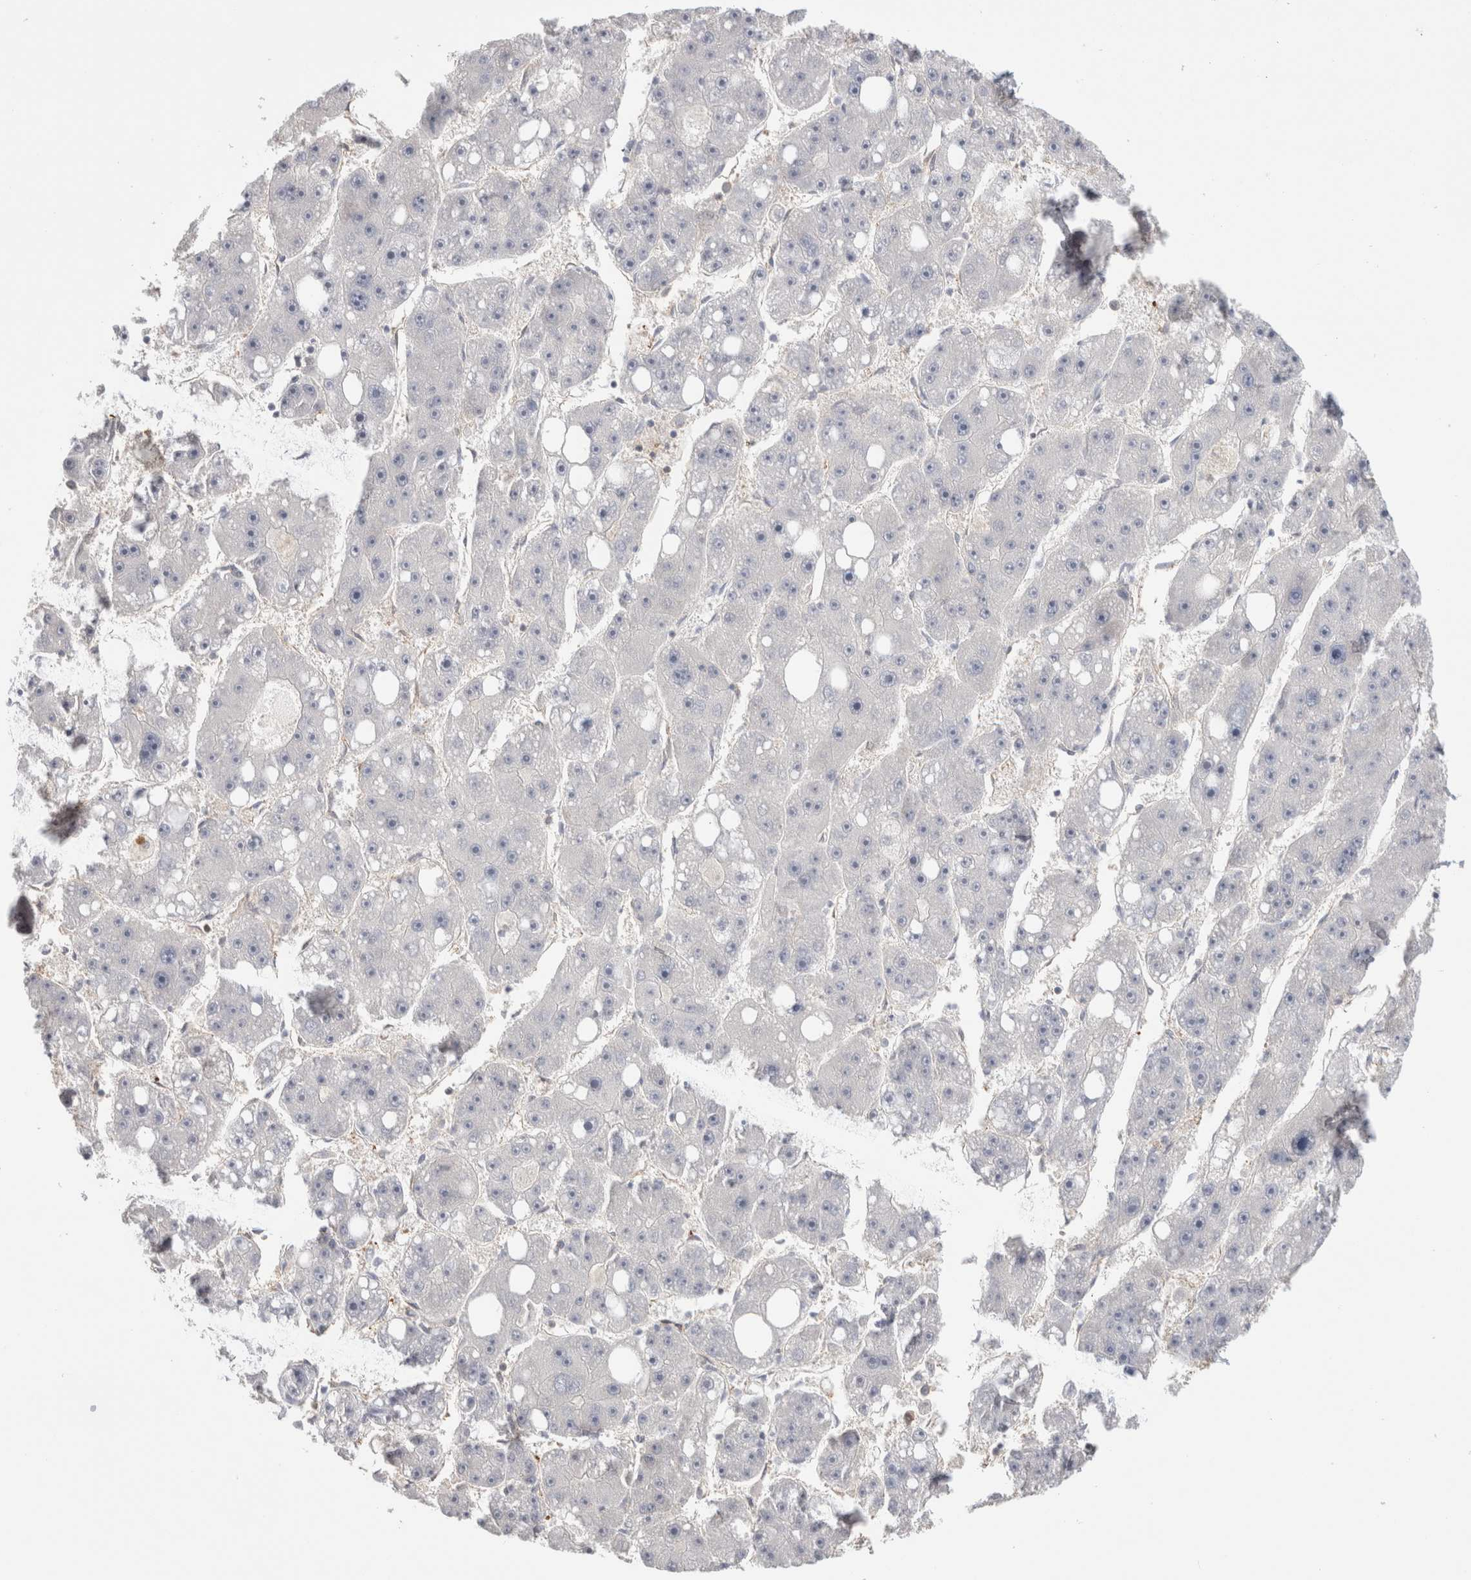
{"staining": {"intensity": "negative", "quantity": "none", "location": "none"}, "tissue": "liver cancer", "cell_type": "Tumor cells", "image_type": "cancer", "snomed": [{"axis": "morphology", "description": "Carcinoma, Hepatocellular, NOS"}, {"axis": "topography", "description": "Liver"}], "caption": "There is no significant staining in tumor cells of hepatocellular carcinoma (liver).", "gene": "CAPN2", "patient": {"sex": "female", "age": 61}}